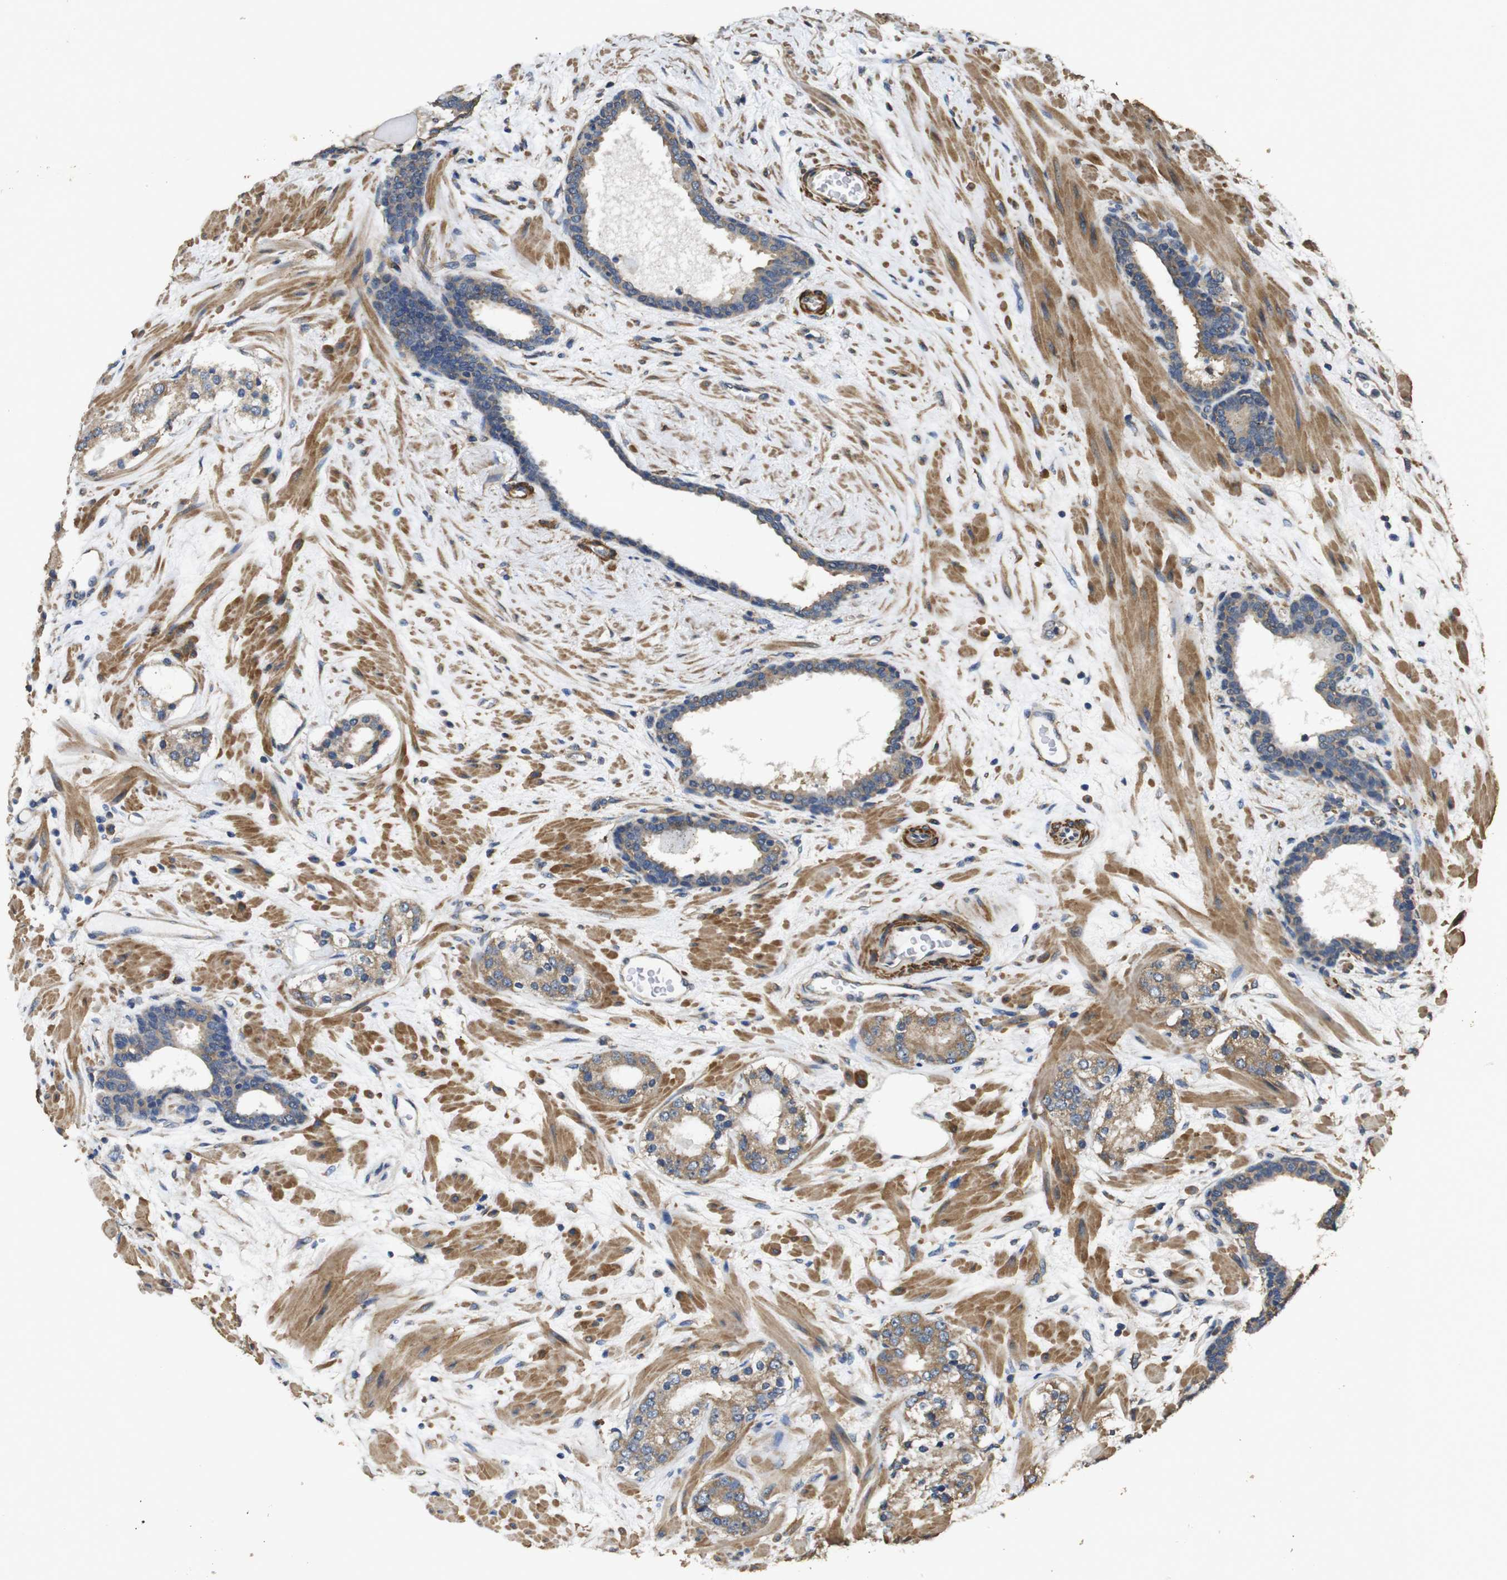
{"staining": {"intensity": "moderate", "quantity": ">75%", "location": "cytoplasmic/membranous"}, "tissue": "prostate cancer", "cell_type": "Tumor cells", "image_type": "cancer", "snomed": [{"axis": "morphology", "description": "Adenocarcinoma, Low grade"}, {"axis": "topography", "description": "Prostate"}], "caption": "IHC of prostate cancer exhibits medium levels of moderate cytoplasmic/membranous positivity in approximately >75% of tumor cells.", "gene": "BNIP3", "patient": {"sex": "male", "age": 63}}